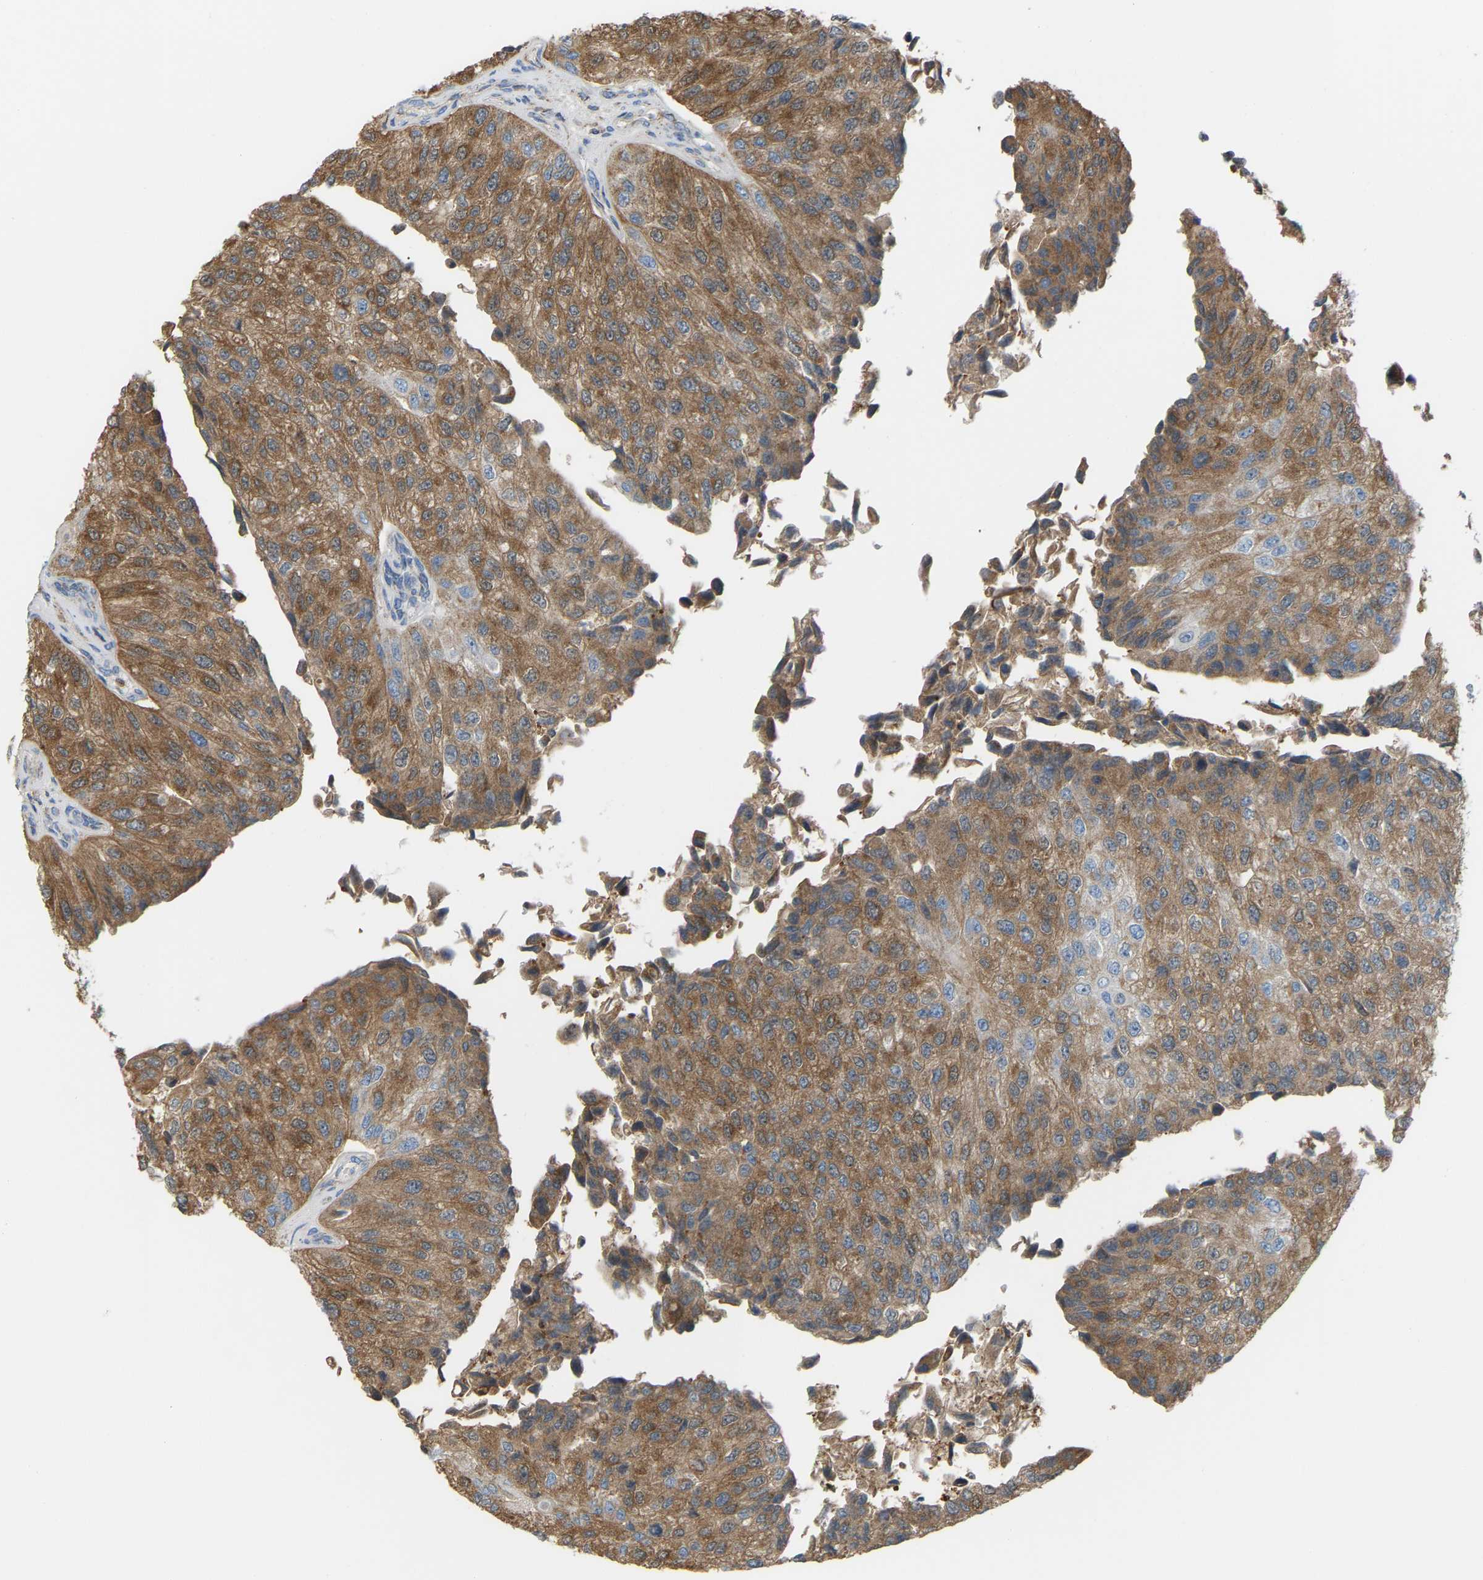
{"staining": {"intensity": "moderate", "quantity": ">75%", "location": "cytoplasmic/membranous"}, "tissue": "urothelial cancer", "cell_type": "Tumor cells", "image_type": "cancer", "snomed": [{"axis": "morphology", "description": "Urothelial carcinoma, High grade"}, {"axis": "topography", "description": "Kidney"}, {"axis": "topography", "description": "Urinary bladder"}], "caption": "Human high-grade urothelial carcinoma stained for a protein (brown) demonstrates moderate cytoplasmic/membranous positive staining in about >75% of tumor cells.", "gene": "CROT", "patient": {"sex": "male", "age": 77}}